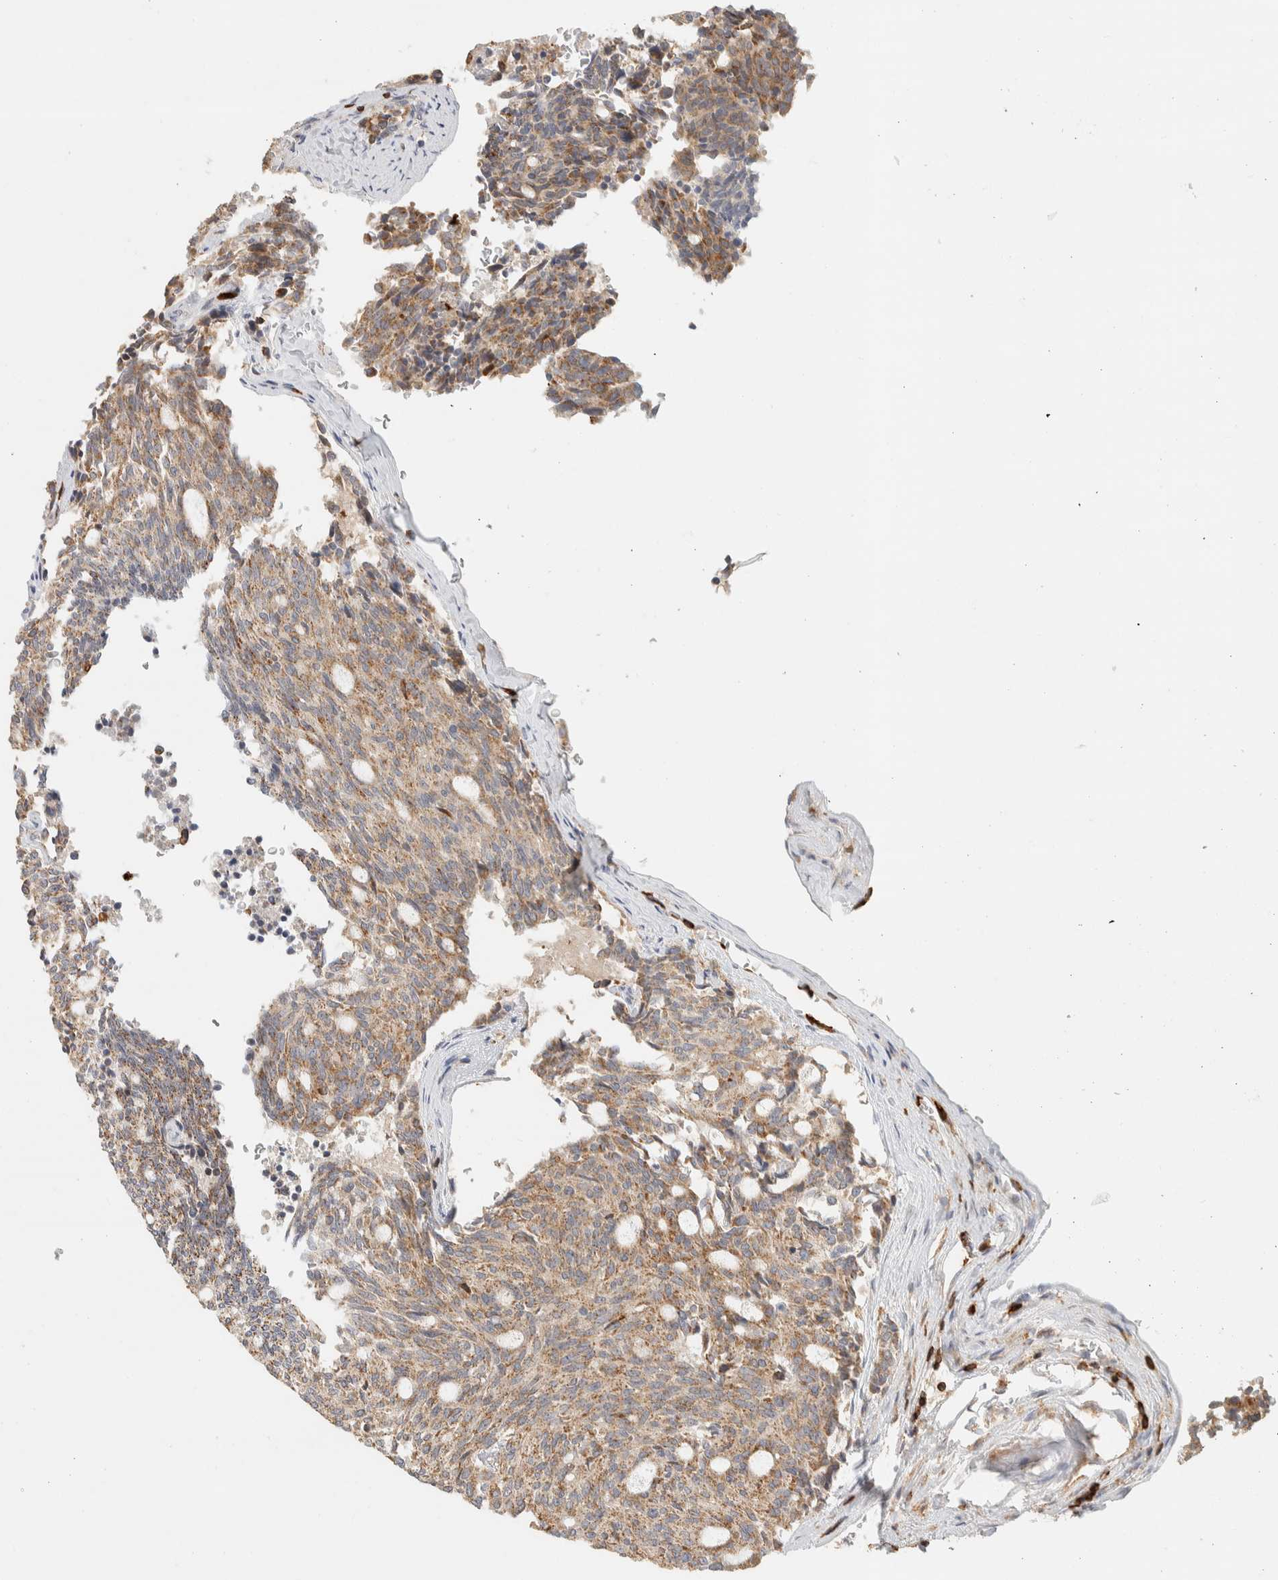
{"staining": {"intensity": "moderate", "quantity": ">75%", "location": "cytoplasmic/membranous"}, "tissue": "carcinoid", "cell_type": "Tumor cells", "image_type": "cancer", "snomed": [{"axis": "morphology", "description": "Carcinoid, malignant, NOS"}, {"axis": "topography", "description": "Pancreas"}], "caption": "DAB immunohistochemical staining of carcinoid demonstrates moderate cytoplasmic/membranous protein staining in about >75% of tumor cells.", "gene": "RUNDC1", "patient": {"sex": "female", "age": 54}}